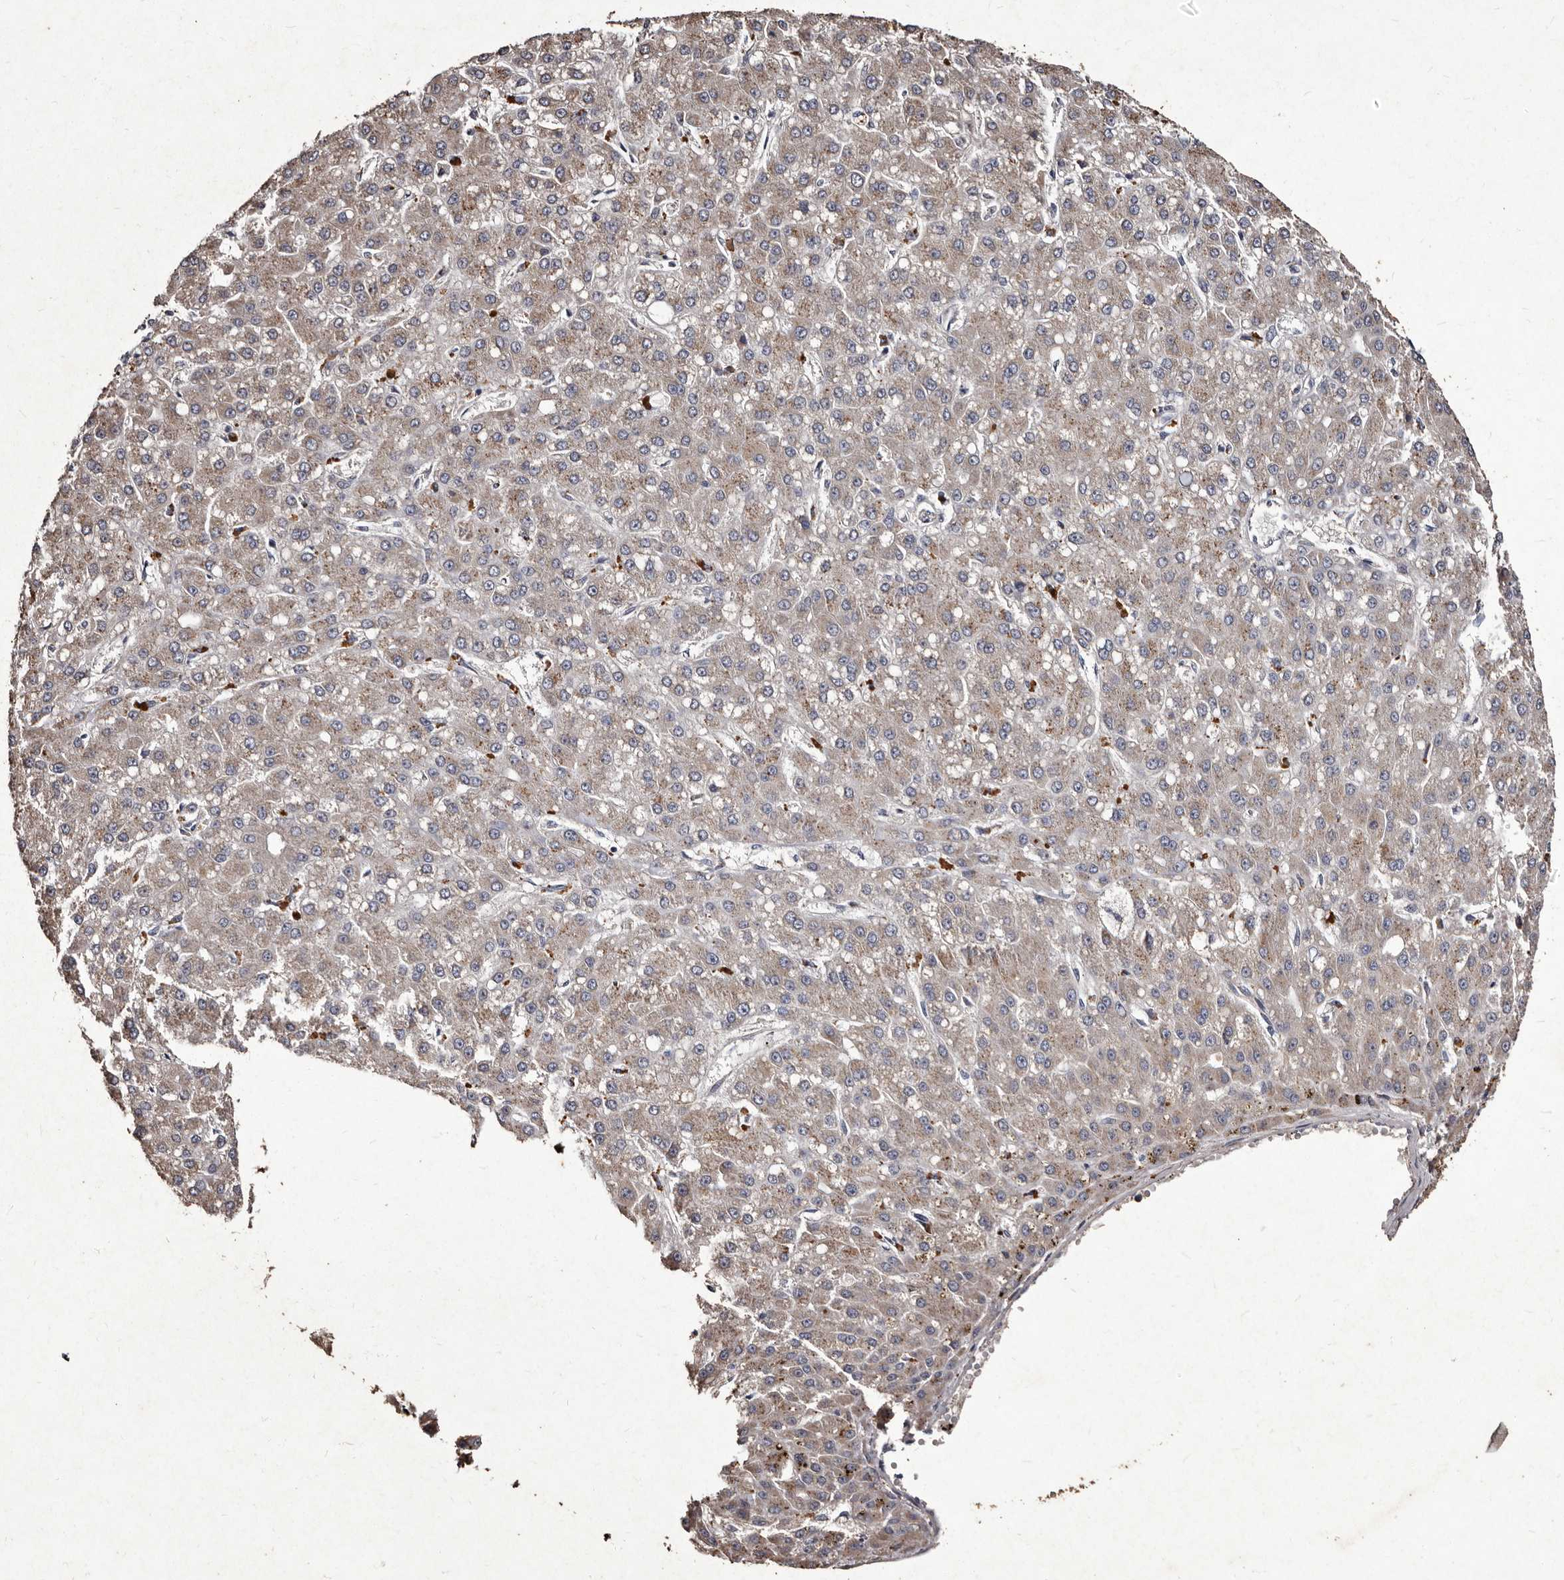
{"staining": {"intensity": "weak", "quantity": ">75%", "location": "cytoplasmic/membranous"}, "tissue": "liver cancer", "cell_type": "Tumor cells", "image_type": "cancer", "snomed": [{"axis": "morphology", "description": "Carcinoma, Hepatocellular, NOS"}, {"axis": "topography", "description": "Liver"}], "caption": "Protein expression by immunohistochemistry exhibits weak cytoplasmic/membranous staining in approximately >75% of tumor cells in liver cancer (hepatocellular carcinoma).", "gene": "TFB1M", "patient": {"sex": "male", "age": 67}}